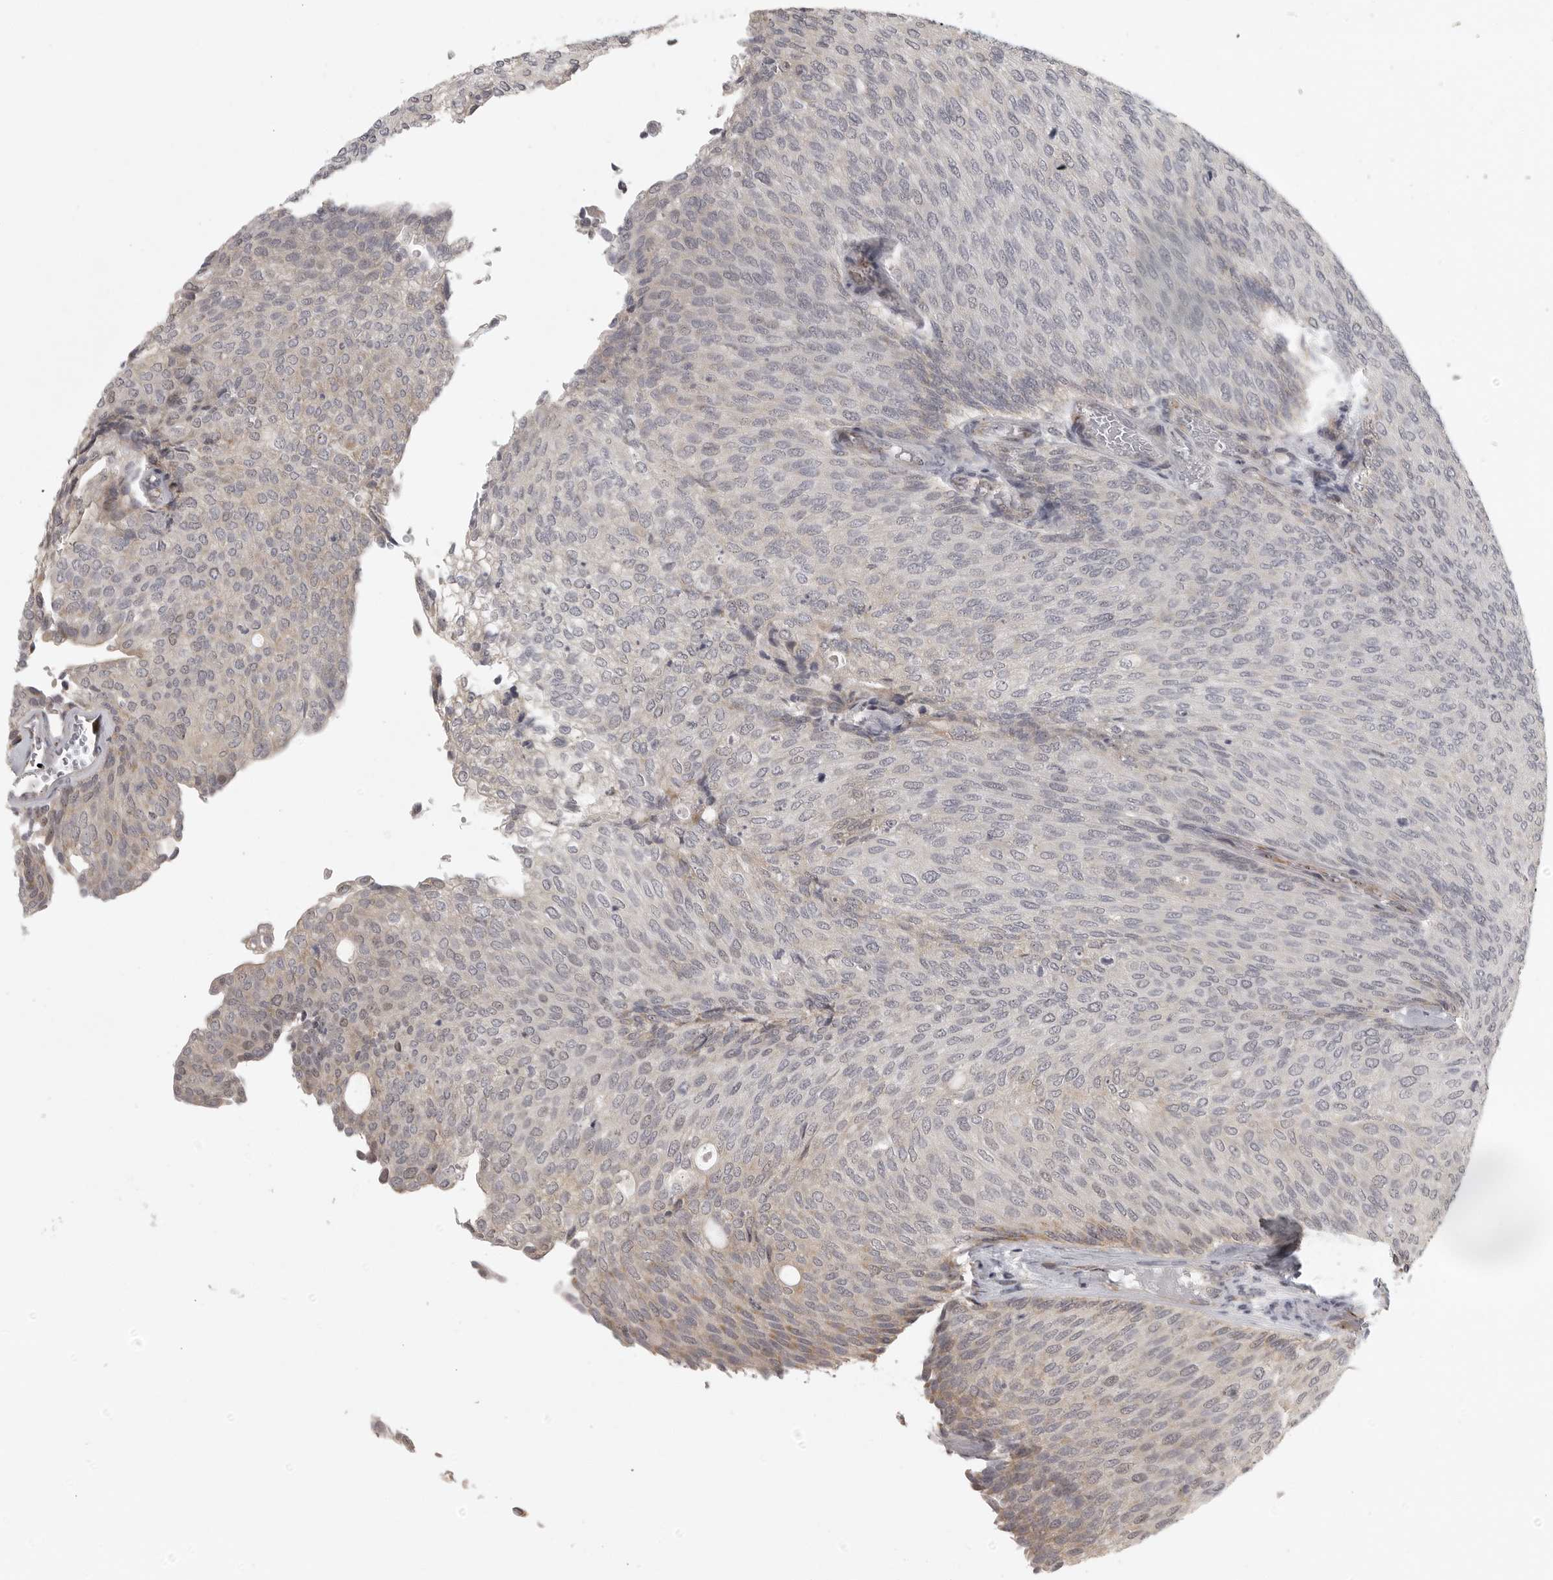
{"staining": {"intensity": "weak", "quantity": "<25%", "location": "cytoplasmic/membranous"}, "tissue": "urothelial cancer", "cell_type": "Tumor cells", "image_type": "cancer", "snomed": [{"axis": "morphology", "description": "Urothelial carcinoma, Low grade"}, {"axis": "topography", "description": "Urinary bladder"}], "caption": "Tumor cells are negative for protein expression in human low-grade urothelial carcinoma. The staining was performed using DAB (3,3'-diaminobenzidine) to visualize the protein expression in brown, while the nuclei were stained in blue with hematoxylin (Magnification: 20x).", "gene": "POLE2", "patient": {"sex": "female", "age": 79}}